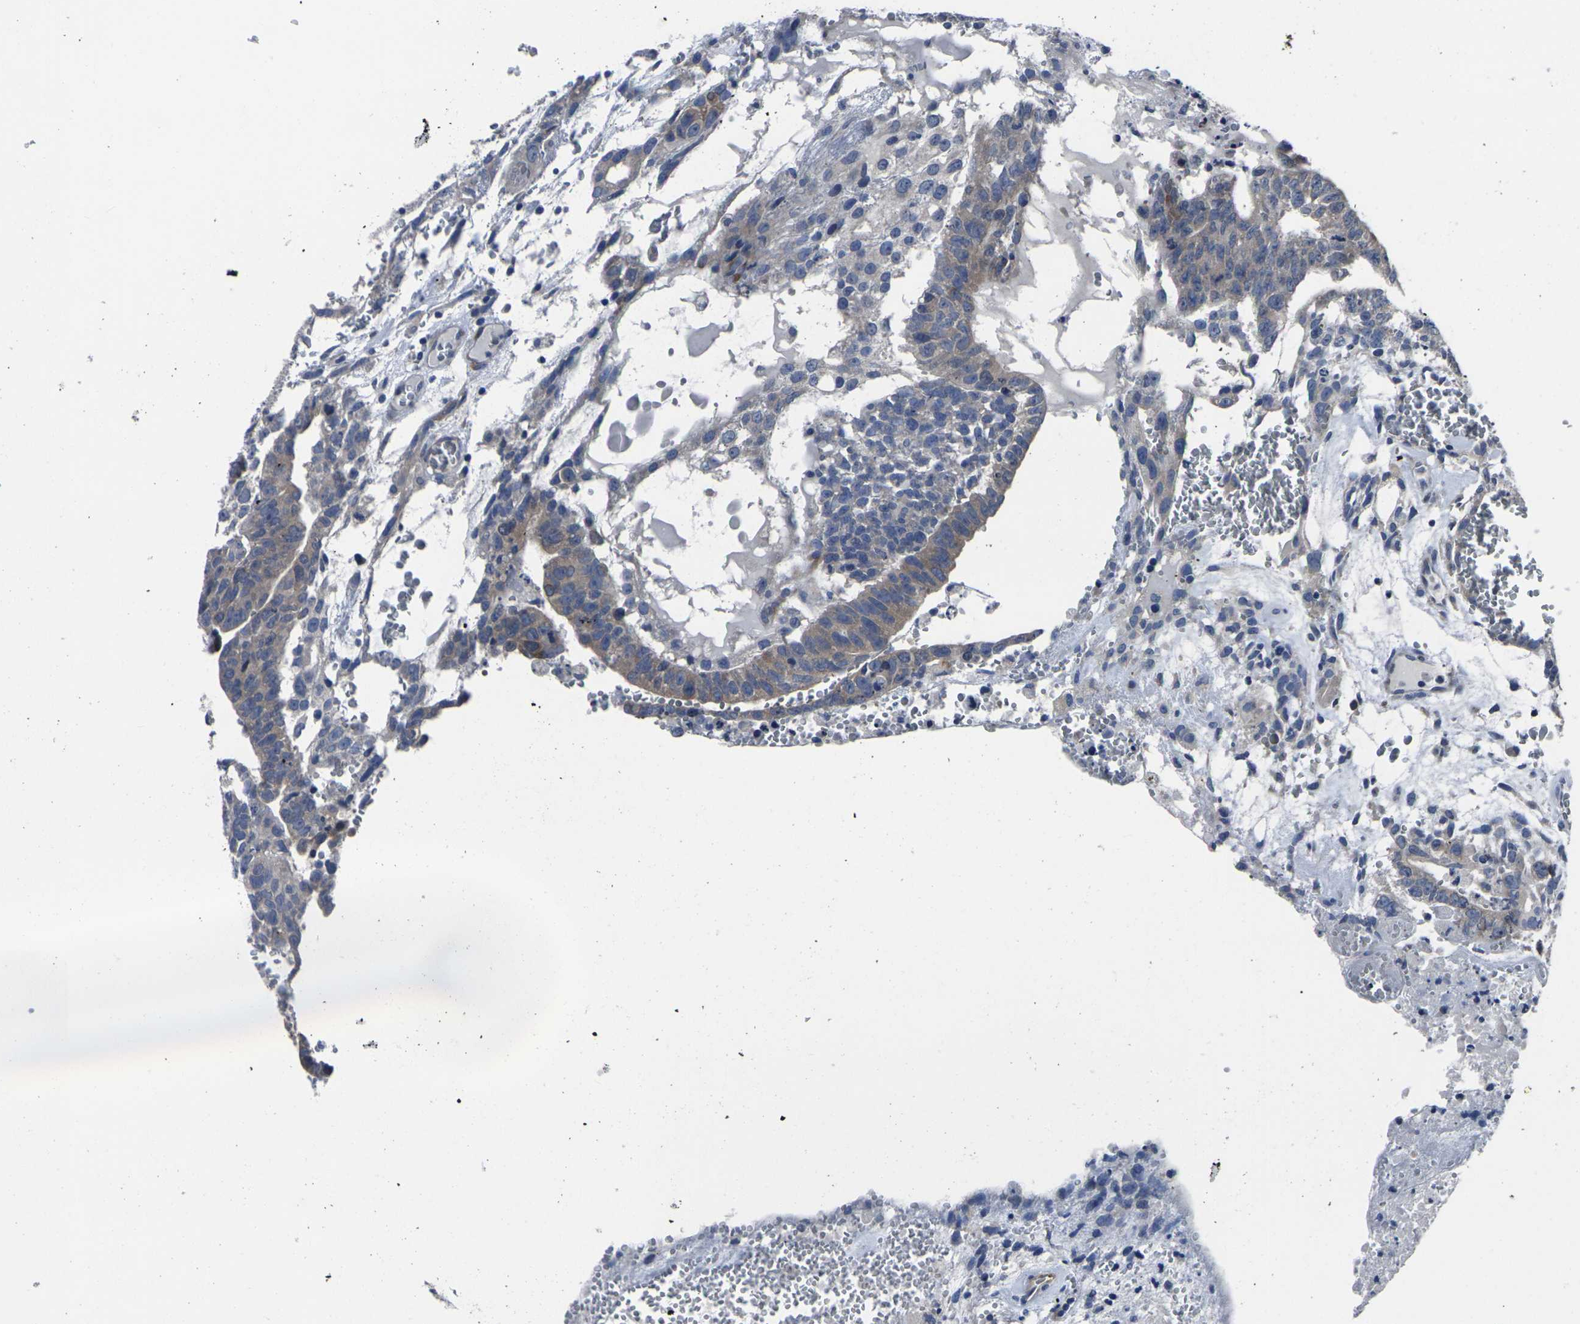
{"staining": {"intensity": "negative", "quantity": "none", "location": "none"}, "tissue": "testis cancer", "cell_type": "Tumor cells", "image_type": "cancer", "snomed": [{"axis": "morphology", "description": "Seminoma, NOS"}, {"axis": "morphology", "description": "Carcinoma, Embryonal, NOS"}, {"axis": "topography", "description": "Testis"}], "caption": "A photomicrograph of human testis embryonal carcinoma is negative for staining in tumor cells.", "gene": "CYP2C8", "patient": {"sex": "male", "age": 52}}